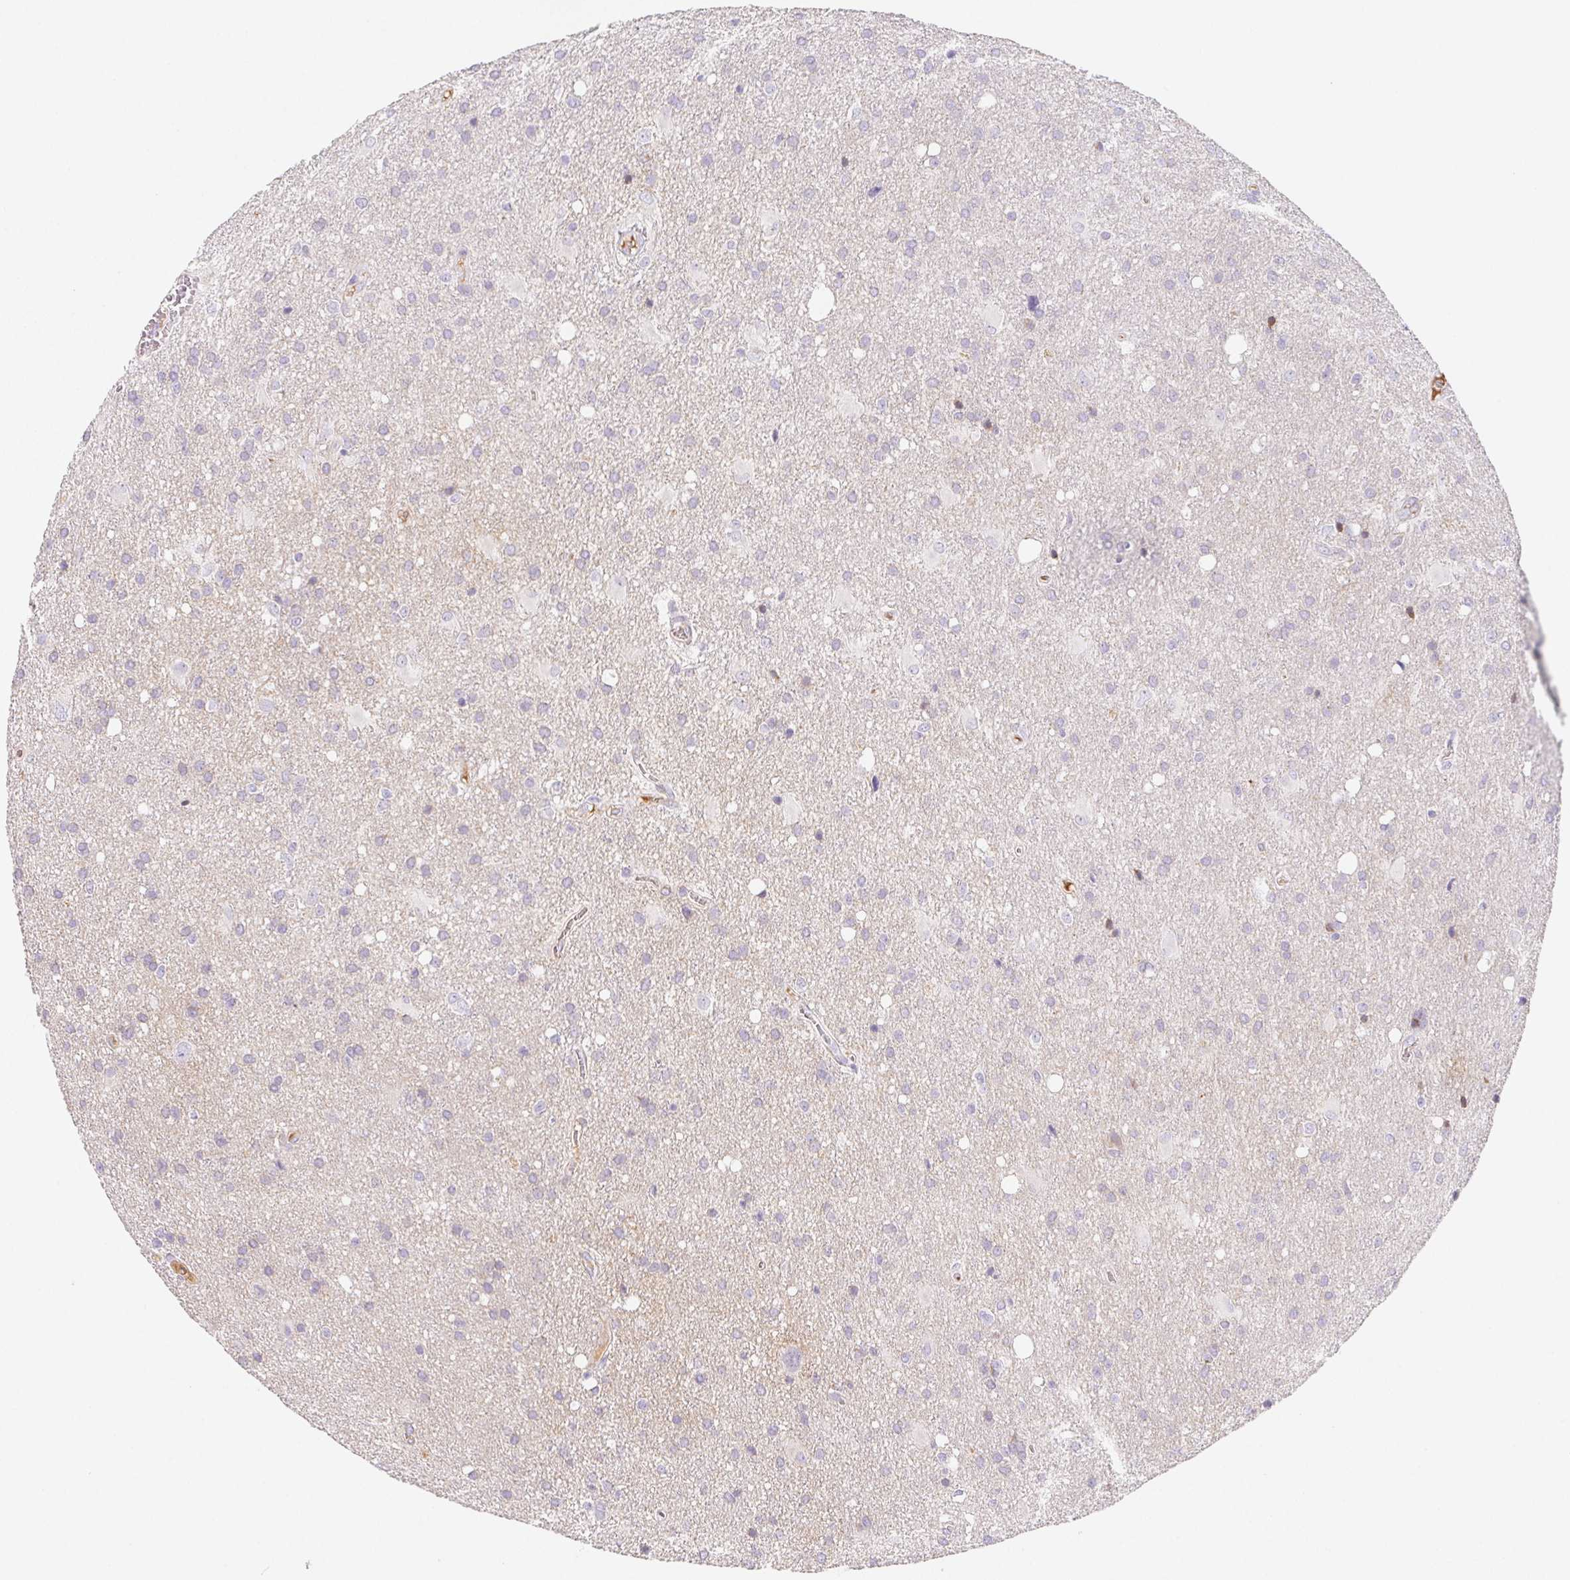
{"staining": {"intensity": "negative", "quantity": "none", "location": "none"}, "tissue": "glioma", "cell_type": "Tumor cells", "image_type": "cancer", "snomed": [{"axis": "morphology", "description": "Glioma, malignant, Low grade"}, {"axis": "topography", "description": "Brain"}], "caption": "This is a photomicrograph of immunohistochemistry (IHC) staining of malignant low-grade glioma, which shows no expression in tumor cells. (DAB (3,3'-diaminobenzidine) immunohistochemistry (IHC) visualized using brightfield microscopy, high magnification).", "gene": "ITIH2", "patient": {"sex": "male", "age": 66}}